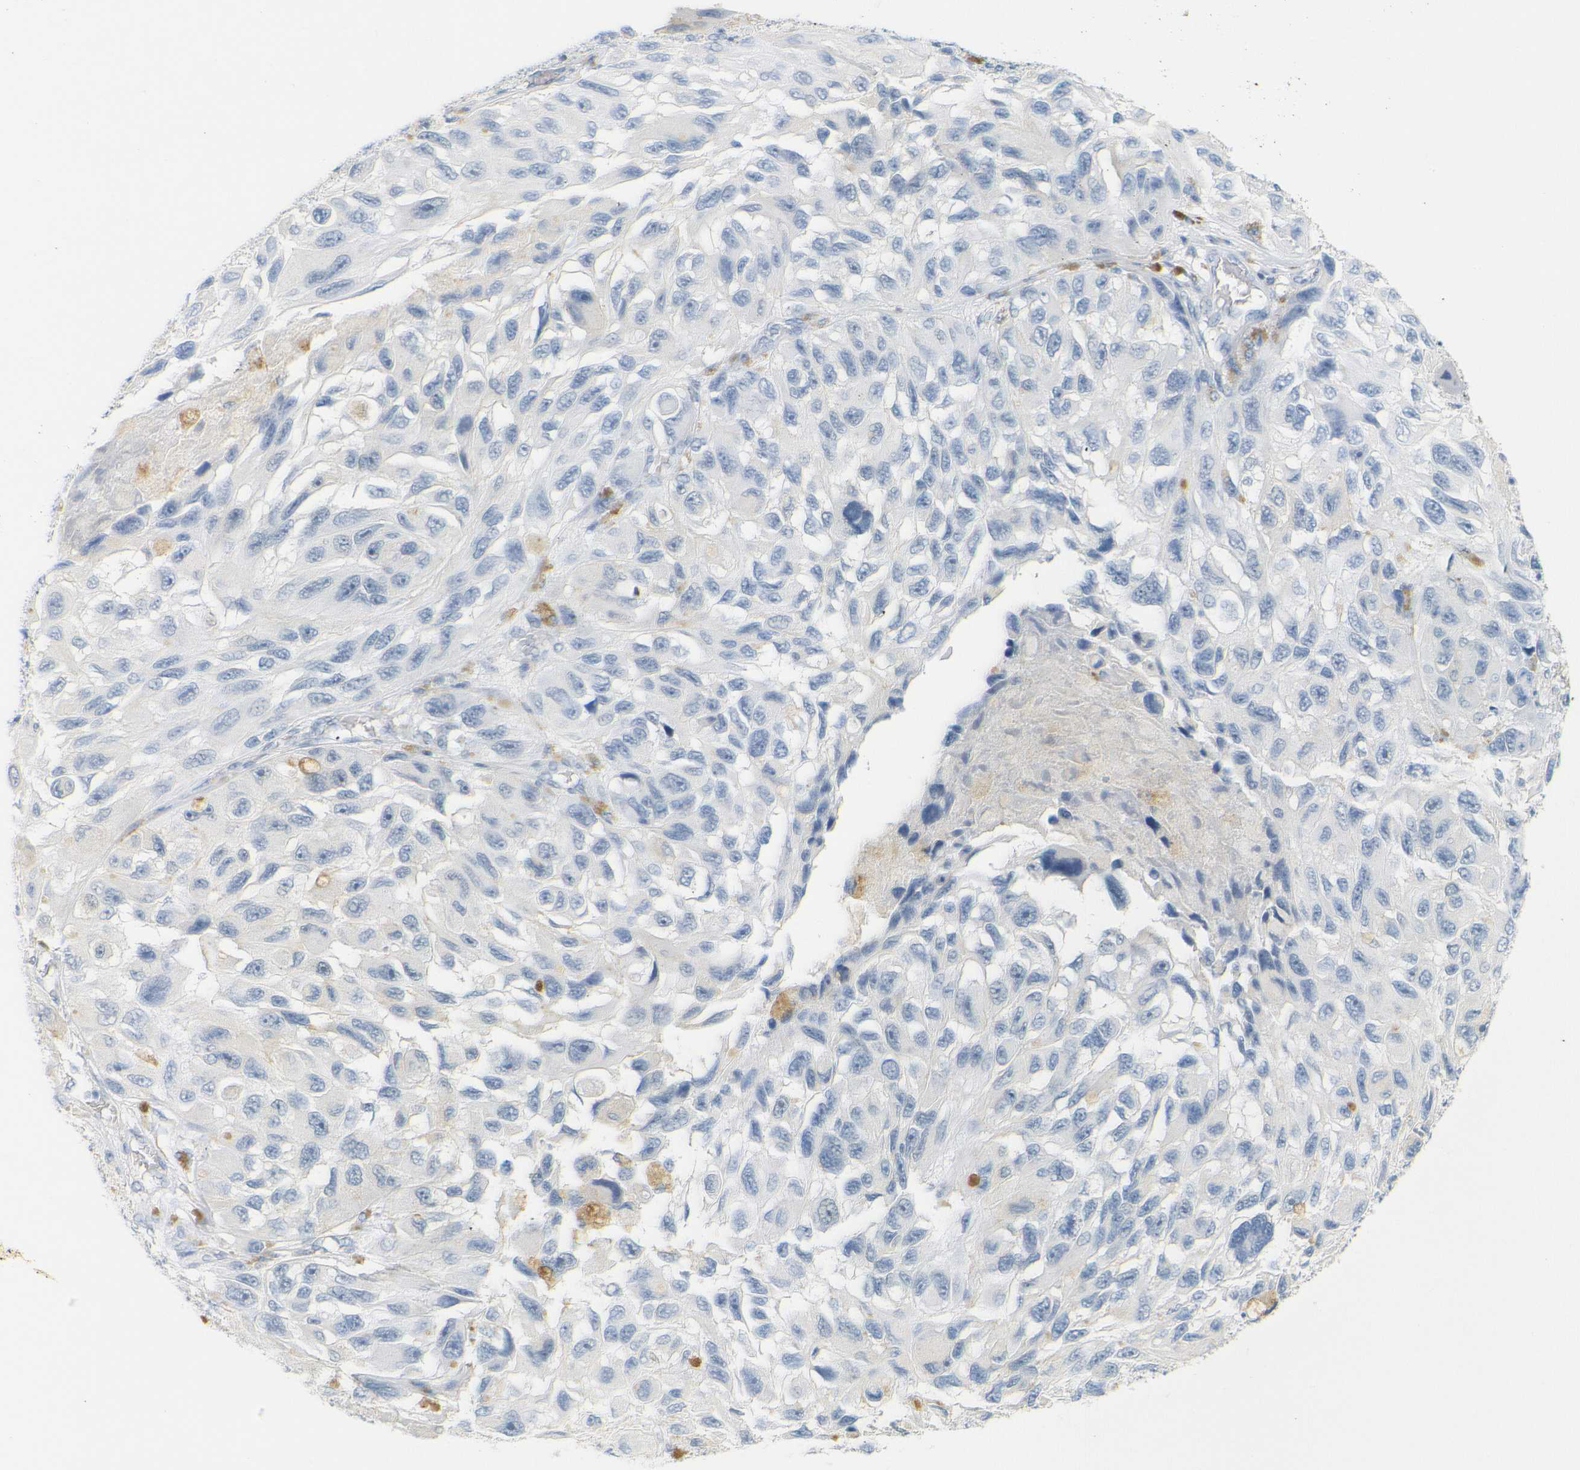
{"staining": {"intensity": "negative", "quantity": "none", "location": "none"}, "tissue": "melanoma", "cell_type": "Tumor cells", "image_type": "cancer", "snomed": [{"axis": "morphology", "description": "Malignant melanoma, NOS"}, {"axis": "topography", "description": "Skin"}], "caption": "Tumor cells show no significant staining in malignant melanoma.", "gene": "OPN1SW", "patient": {"sex": "female", "age": 73}}